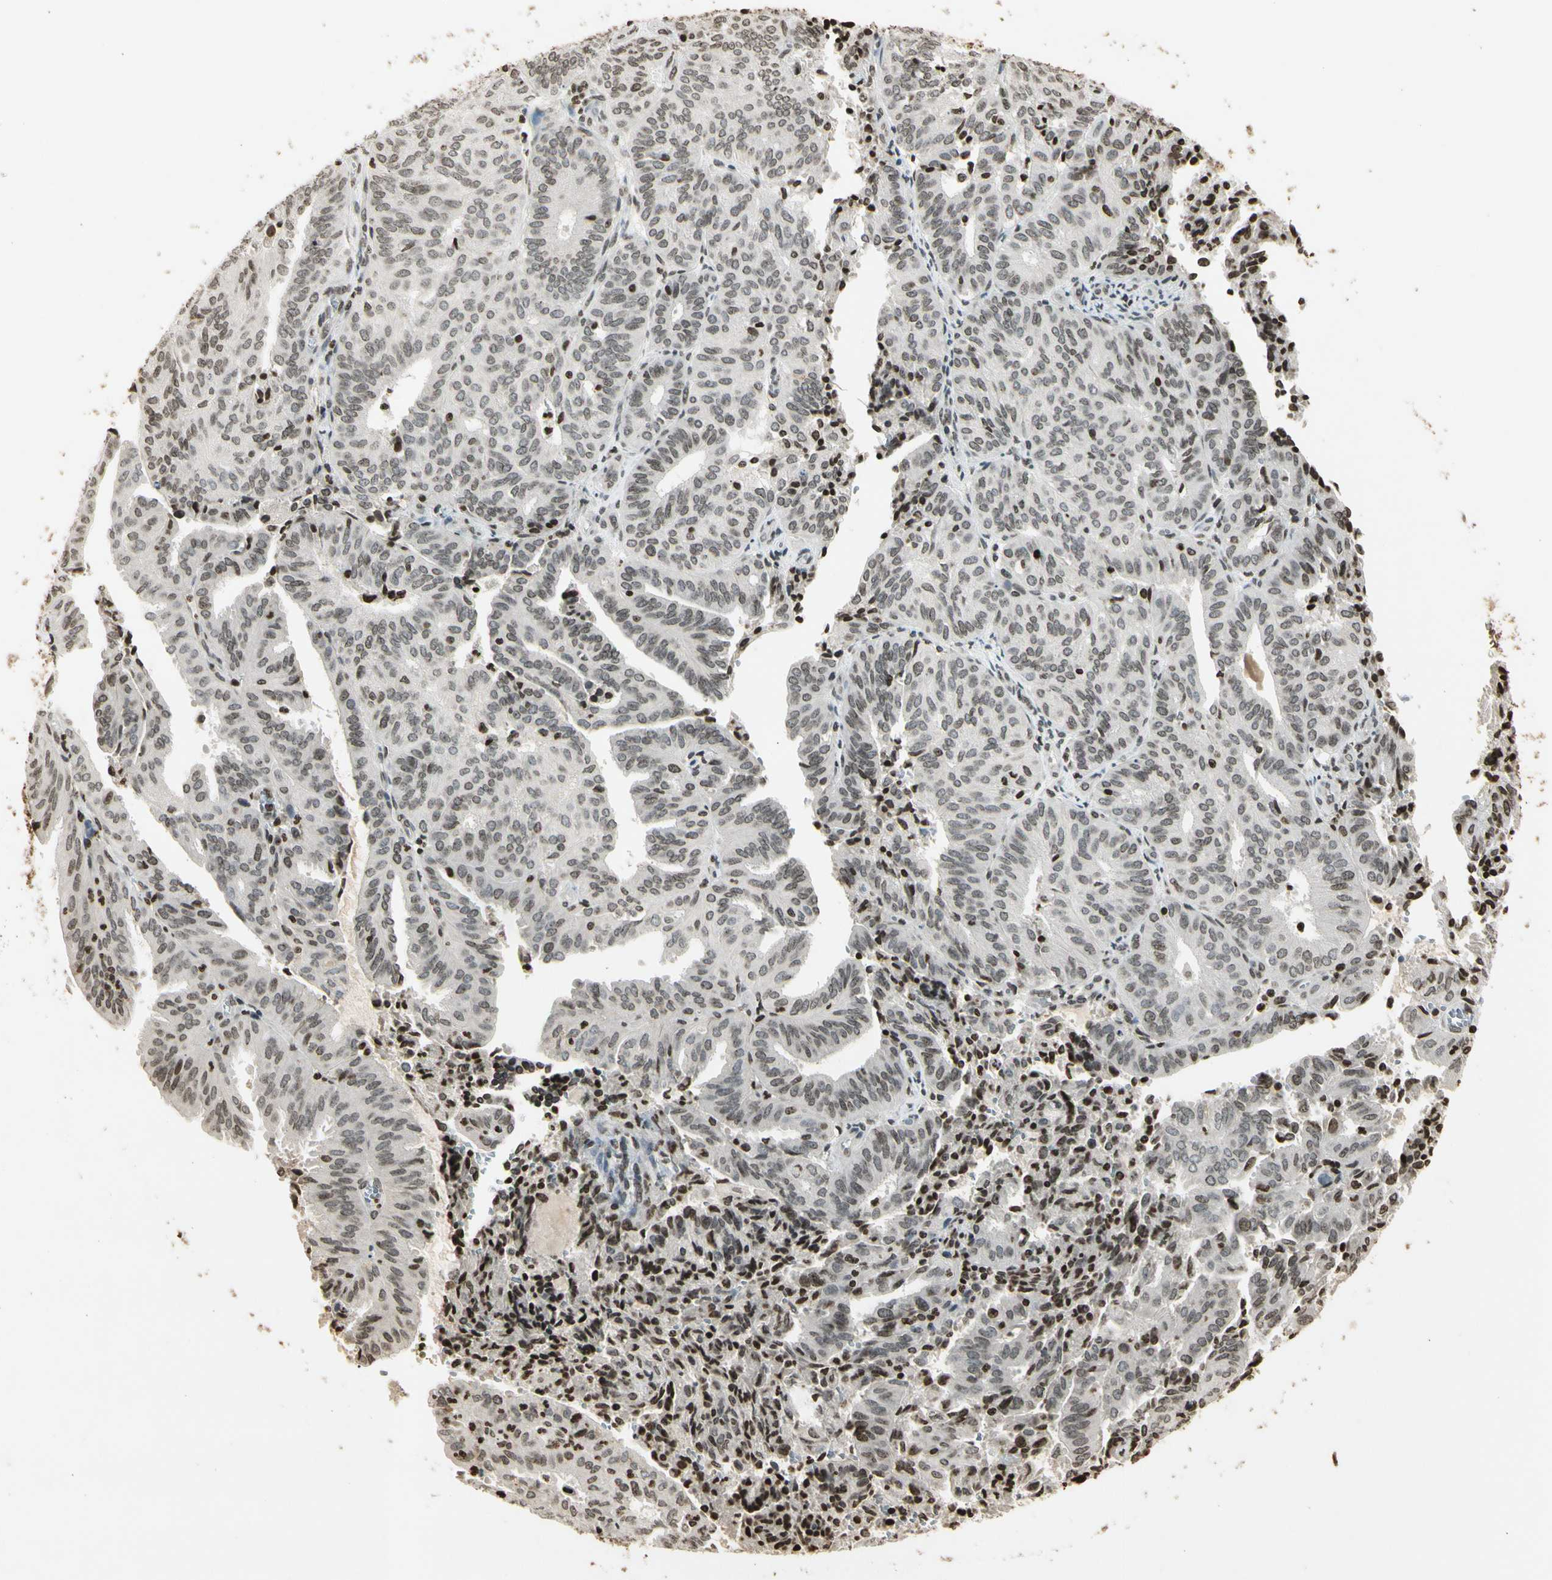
{"staining": {"intensity": "weak", "quantity": "25%-75%", "location": "cytoplasmic/membranous,nuclear"}, "tissue": "endometrial cancer", "cell_type": "Tumor cells", "image_type": "cancer", "snomed": [{"axis": "morphology", "description": "Adenocarcinoma, NOS"}, {"axis": "topography", "description": "Uterus"}], "caption": "A brown stain shows weak cytoplasmic/membranous and nuclear staining of a protein in adenocarcinoma (endometrial) tumor cells.", "gene": "RORA", "patient": {"sex": "female", "age": 60}}